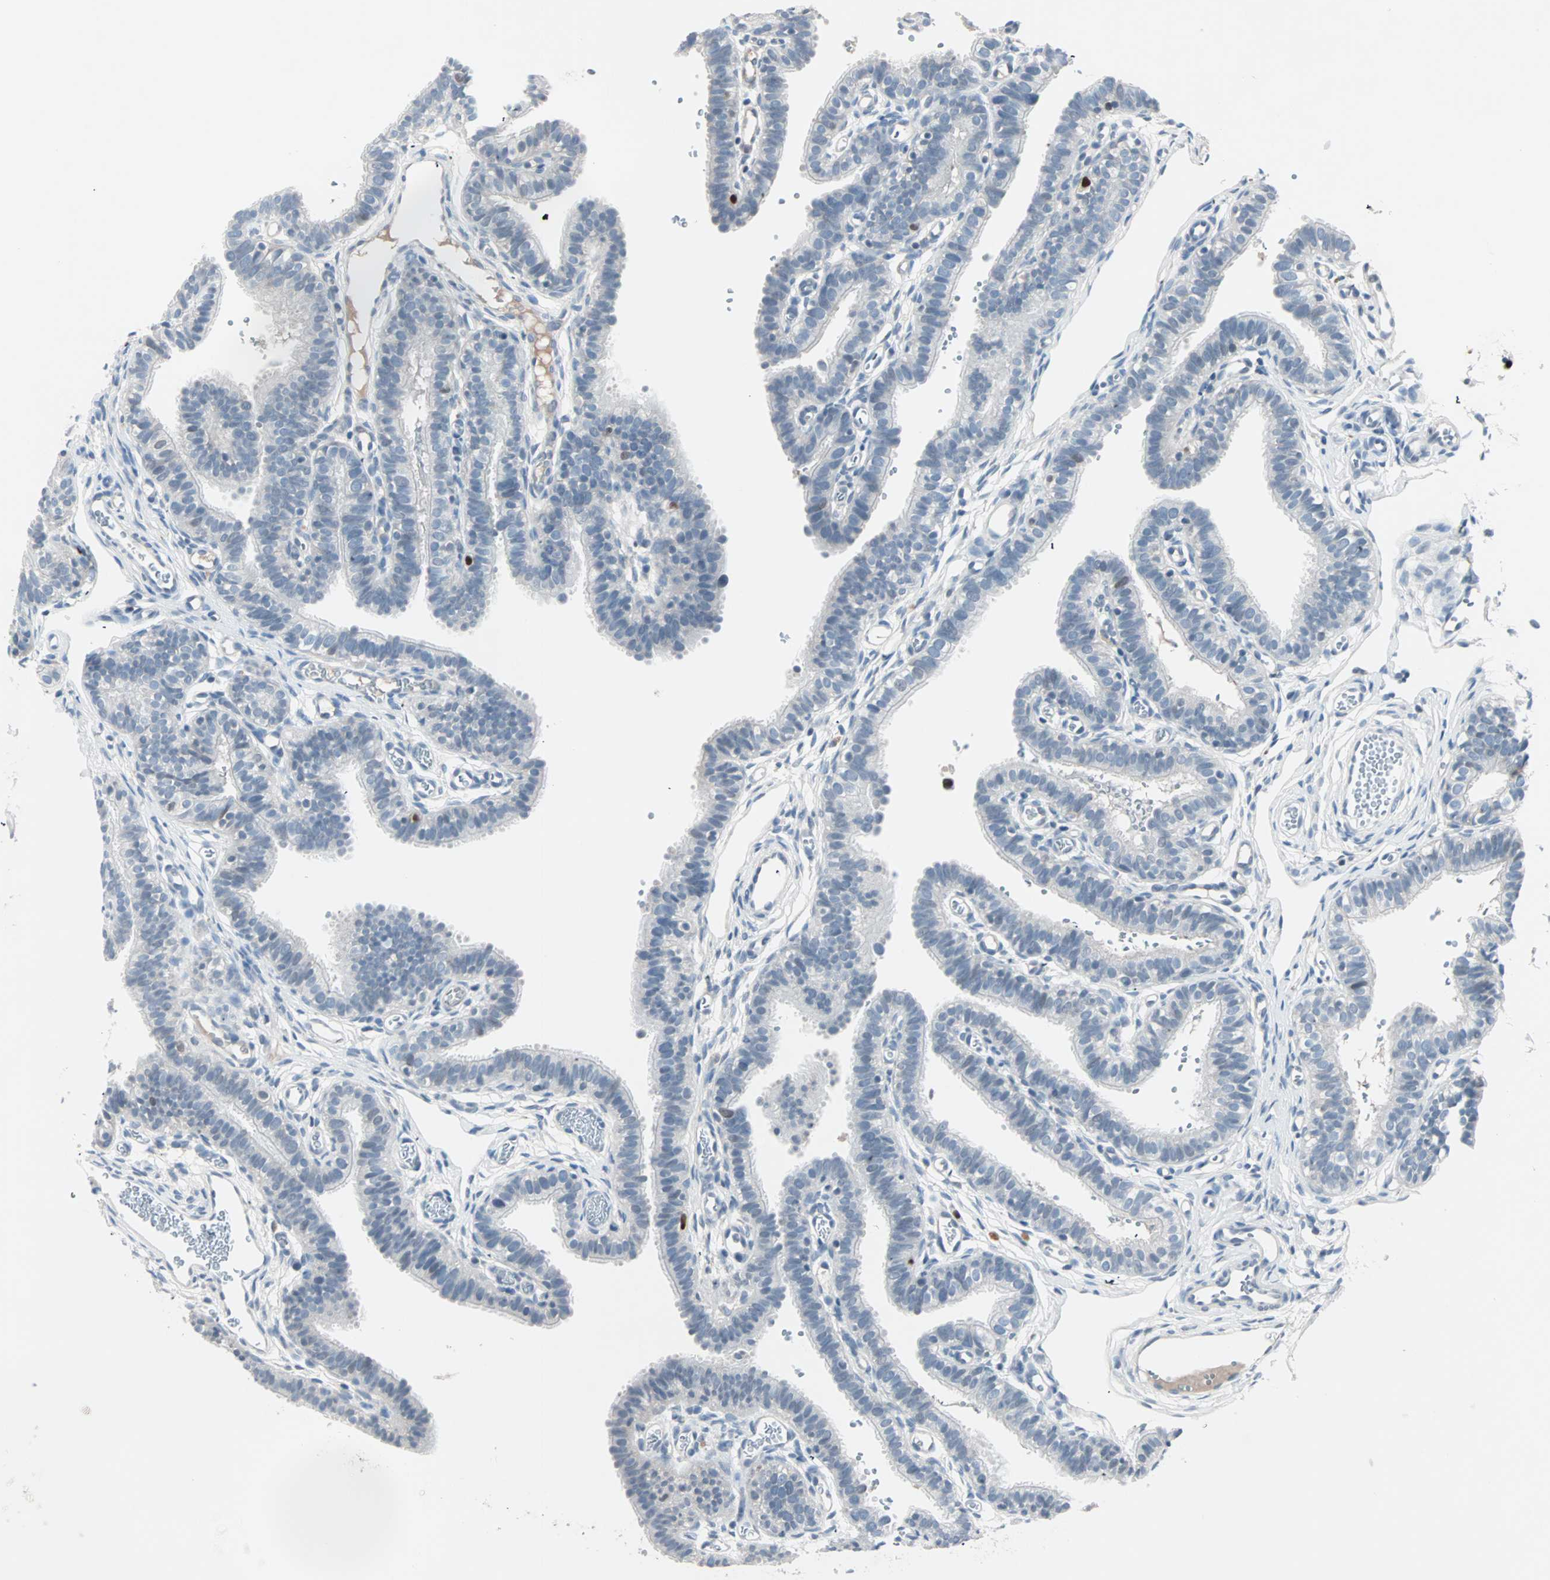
{"staining": {"intensity": "negative", "quantity": "none", "location": "none"}, "tissue": "fallopian tube", "cell_type": "Glandular cells", "image_type": "normal", "snomed": [{"axis": "morphology", "description": "Normal tissue, NOS"}, {"axis": "topography", "description": "Fallopian tube"}, {"axis": "topography", "description": "Placenta"}], "caption": "IHC histopathology image of unremarkable fallopian tube stained for a protein (brown), which displays no expression in glandular cells.", "gene": "CCNE2", "patient": {"sex": "female", "age": 34}}